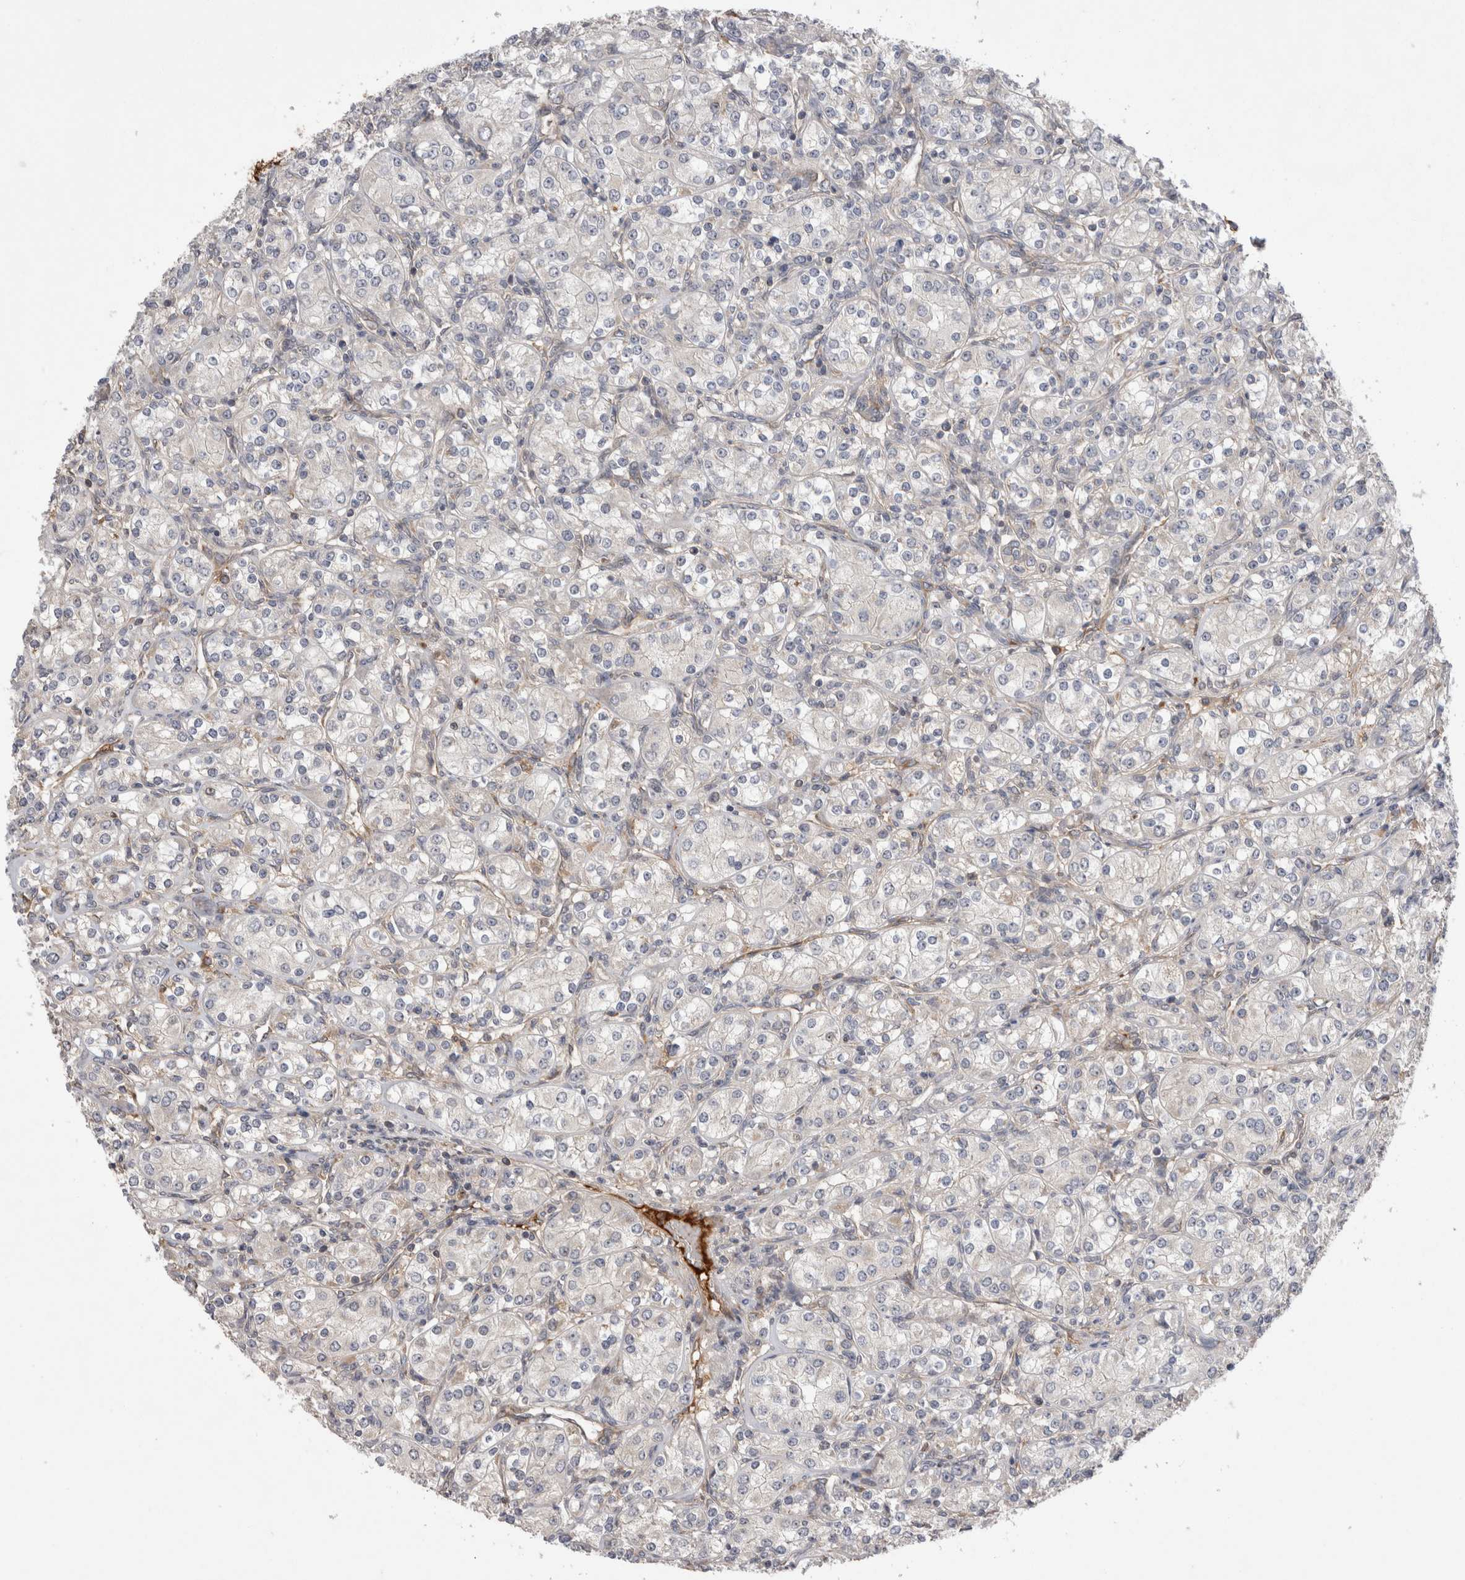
{"staining": {"intensity": "negative", "quantity": "none", "location": "none"}, "tissue": "renal cancer", "cell_type": "Tumor cells", "image_type": "cancer", "snomed": [{"axis": "morphology", "description": "Adenocarcinoma, NOS"}, {"axis": "topography", "description": "Kidney"}], "caption": "Histopathology image shows no significant protein positivity in tumor cells of adenocarcinoma (renal). (DAB immunohistochemistry visualized using brightfield microscopy, high magnification).", "gene": "DARS2", "patient": {"sex": "male", "age": 77}}